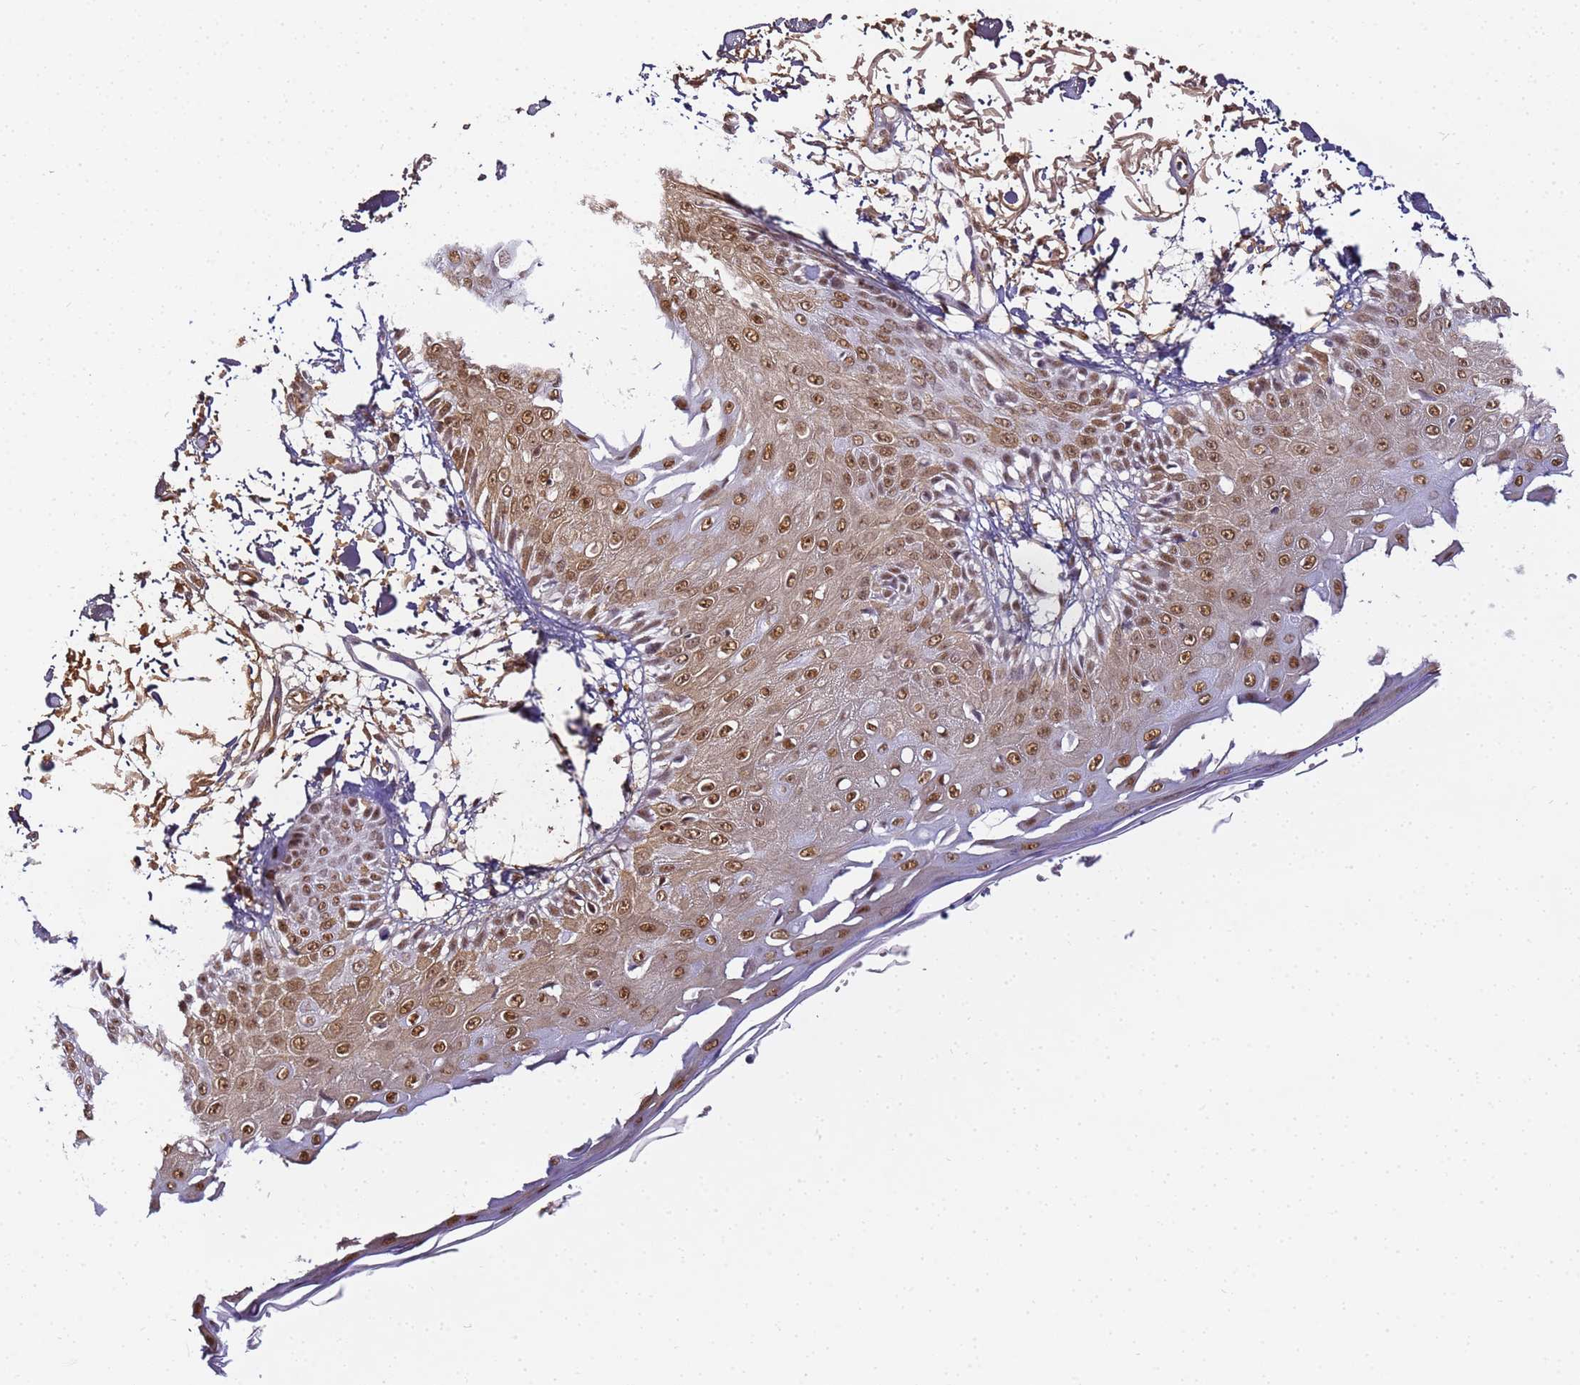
{"staining": {"intensity": "moderate", "quantity": ">75%", "location": "nuclear"}, "tissue": "skin", "cell_type": "Fibroblasts", "image_type": "normal", "snomed": [{"axis": "morphology", "description": "Normal tissue, NOS"}, {"axis": "morphology", "description": "Squamous cell carcinoma, NOS"}, {"axis": "topography", "description": "Skin"}, {"axis": "topography", "description": "Peripheral nerve tissue"}], "caption": "DAB (3,3'-diaminobenzidine) immunohistochemical staining of benign human skin exhibits moderate nuclear protein positivity in about >75% of fibroblasts.", "gene": "RBM12", "patient": {"sex": "male", "age": 83}}